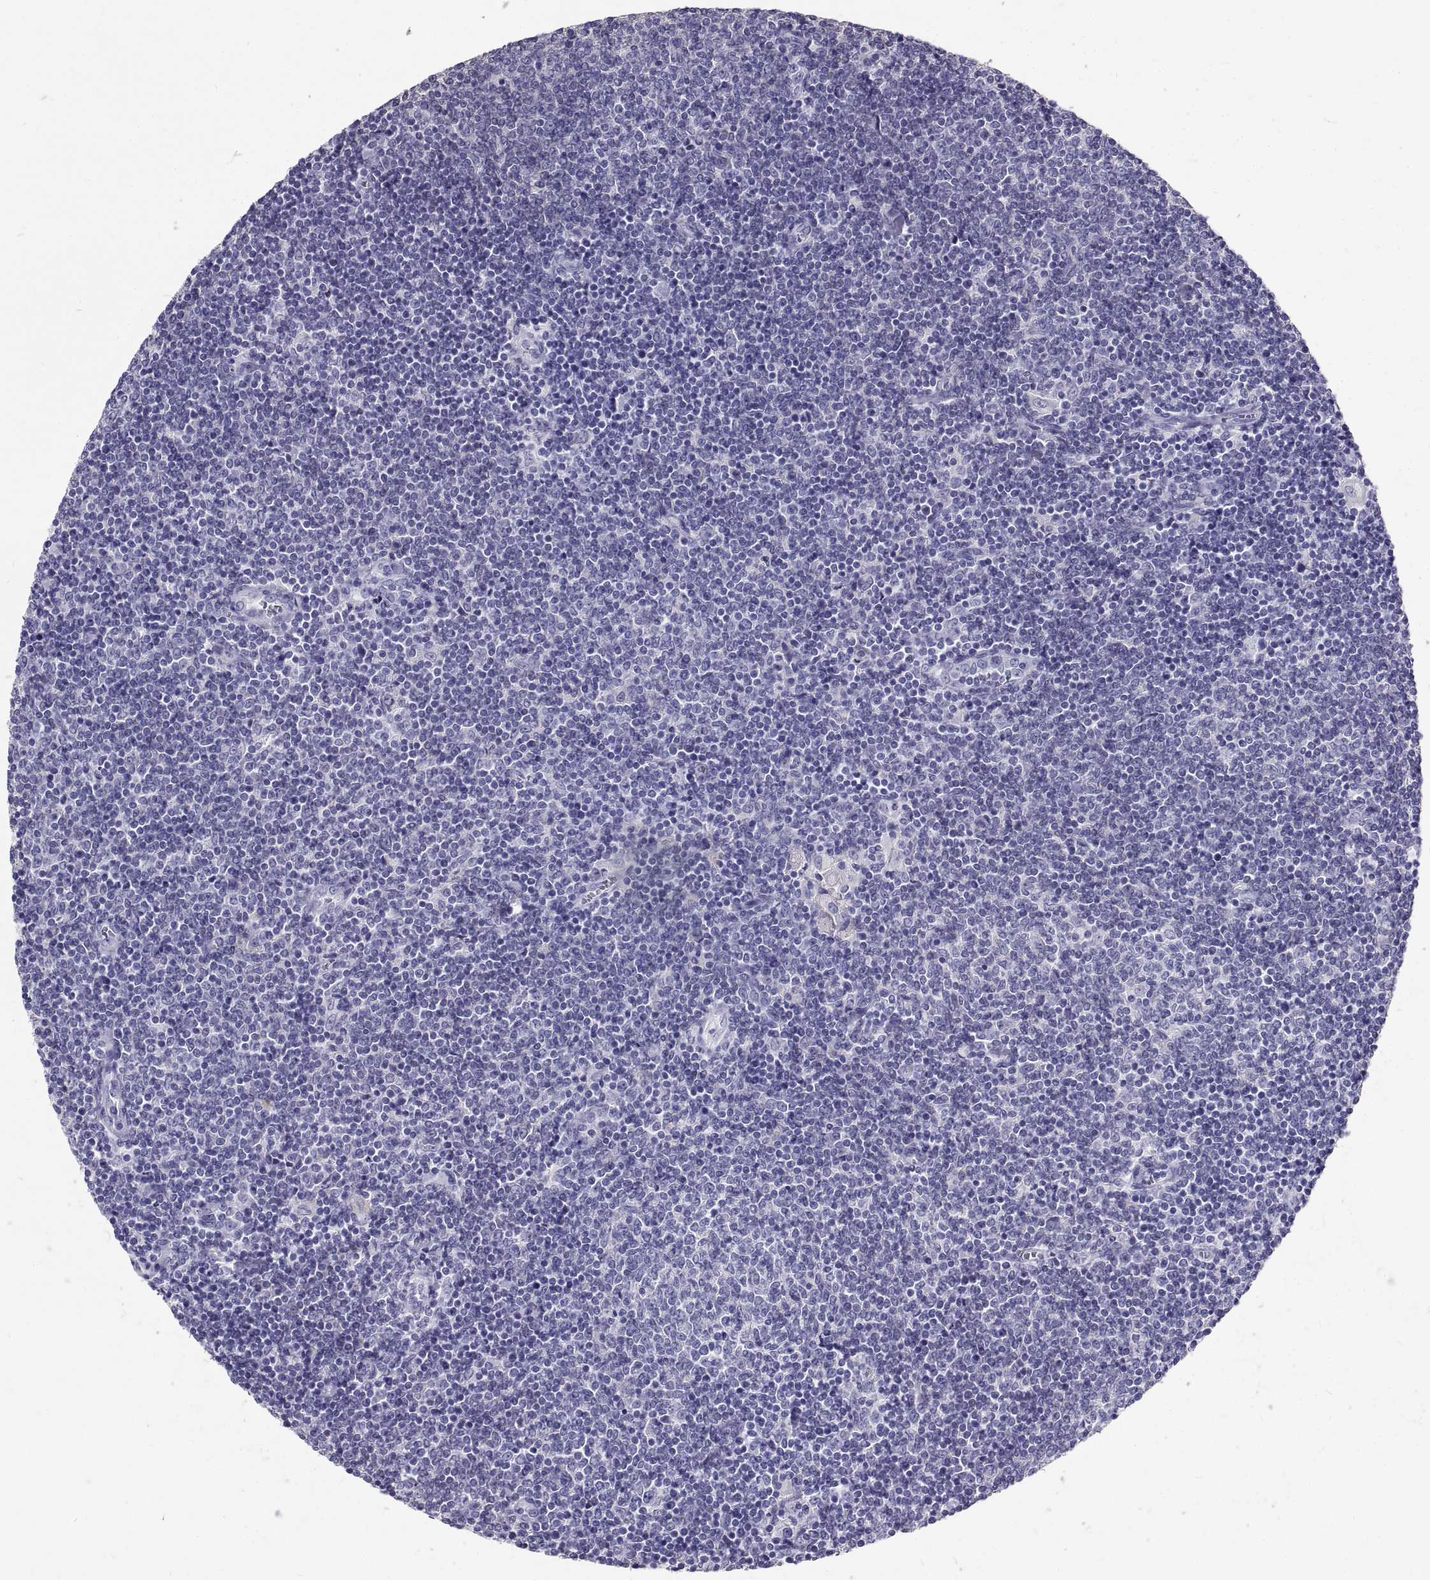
{"staining": {"intensity": "negative", "quantity": "none", "location": "none"}, "tissue": "lymphoma", "cell_type": "Tumor cells", "image_type": "cancer", "snomed": [{"axis": "morphology", "description": "Malignant lymphoma, non-Hodgkin's type, Low grade"}, {"axis": "topography", "description": "Lymph node"}], "caption": "Tumor cells show no significant protein expression in malignant lymphoma, non-Hodgkin's type (low-grade).", "gene": "GNG12", "patient": {"sex": "male", "age": 52}}